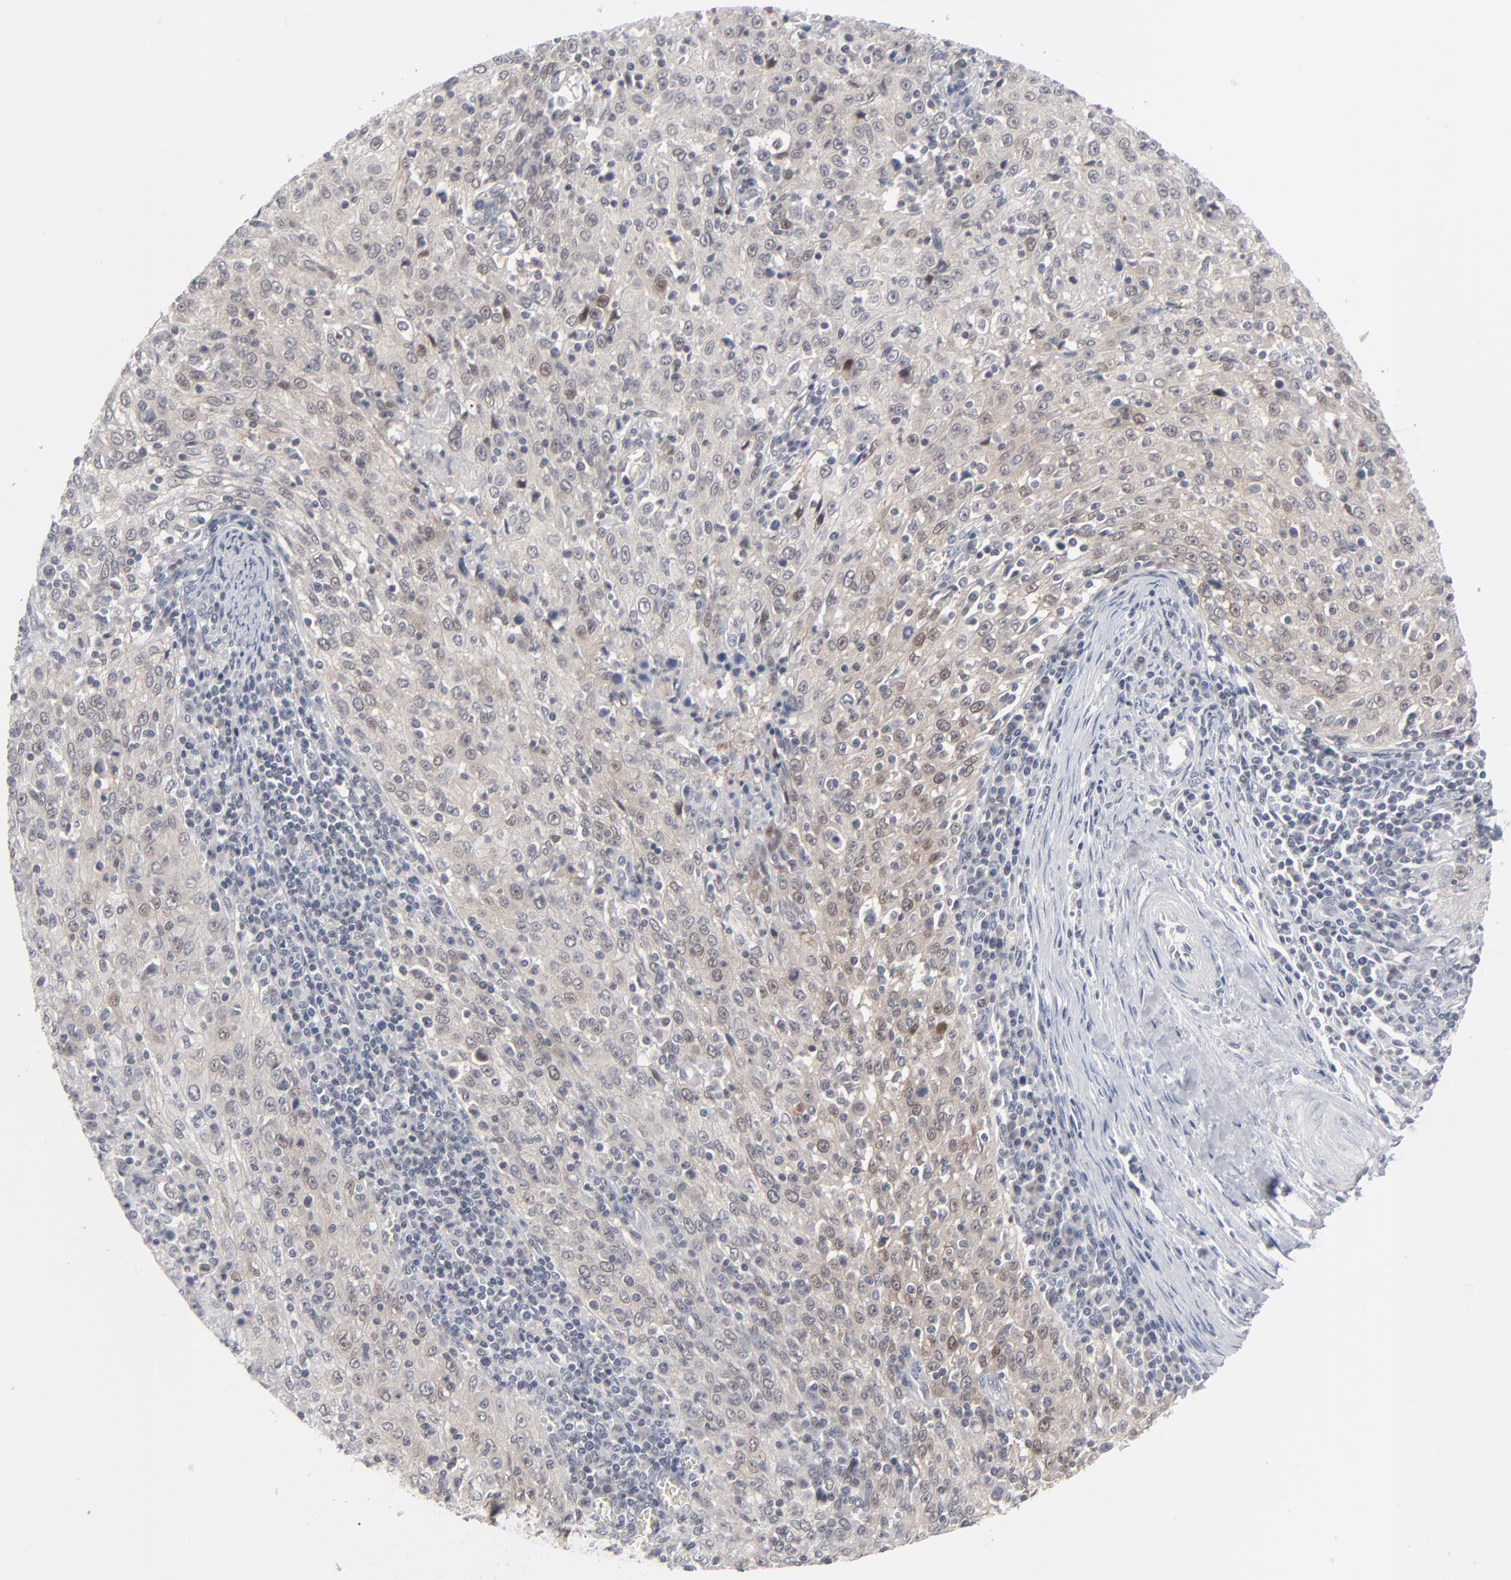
{"staining": {"intensity": "weak", "quantity": ">75%", "location": "cytoplasmic/membranous"}, "tissue": "cervical cancer", "cell_type": "Tumor cells", "image_type": "cancer", "snomed": [{"axis": "morphology", "description": "Squamous cell carcinoma, NOS"}, {"axis": "topography", "description": "Cervix"}], "caption": "Squamous cell carcinoma (cervical) stained with immunohistochemistry (IHC) displays weak cytoplasmic/membranous staining in approximately >75% of tumor cells.", "gene": "POF1B", "patient": {"sex": "female", "age": 27}}